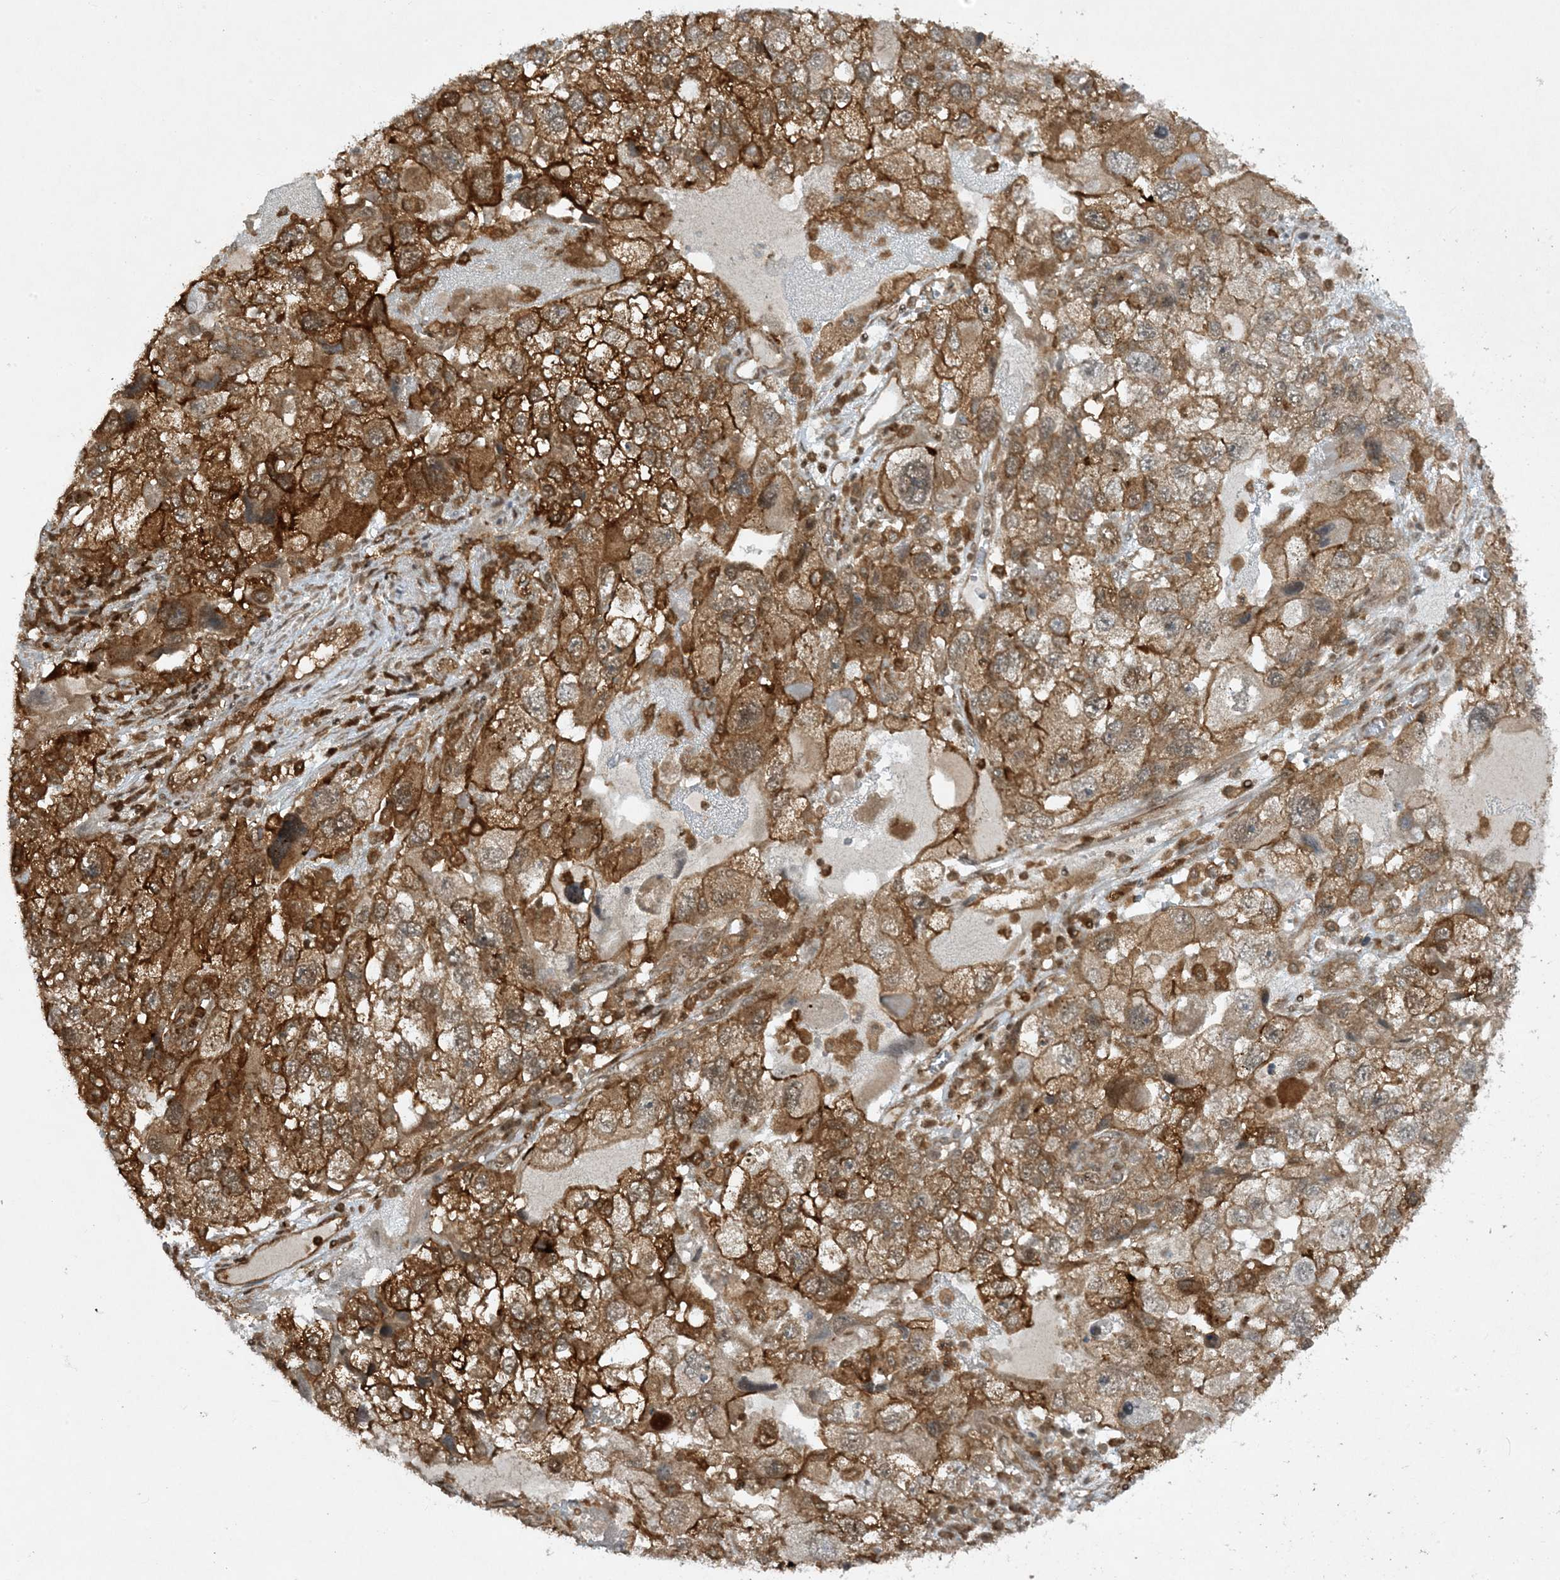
{"staining": {"intensity": "moderate", "quantity": ">75%", "location": "cytoplasmic/membranous"}, "tissue": "endometrial cancer", "cell_type": "Tumor cells", "image_type": "cancer", "snomed": [{"axis": "morphology", "description": "Adenocarcinoma, NOS"}, {"axis": "topography", "description": "Endometrium"}], "caption": "Protein expression analysis of human adenocarcinoma (endometrial) reveals moderate cytoplasmic/membranous positivity in about >75% of tumor cells.", "gene": "CERT1", "patient": {"sex": "female", "age": 49}}